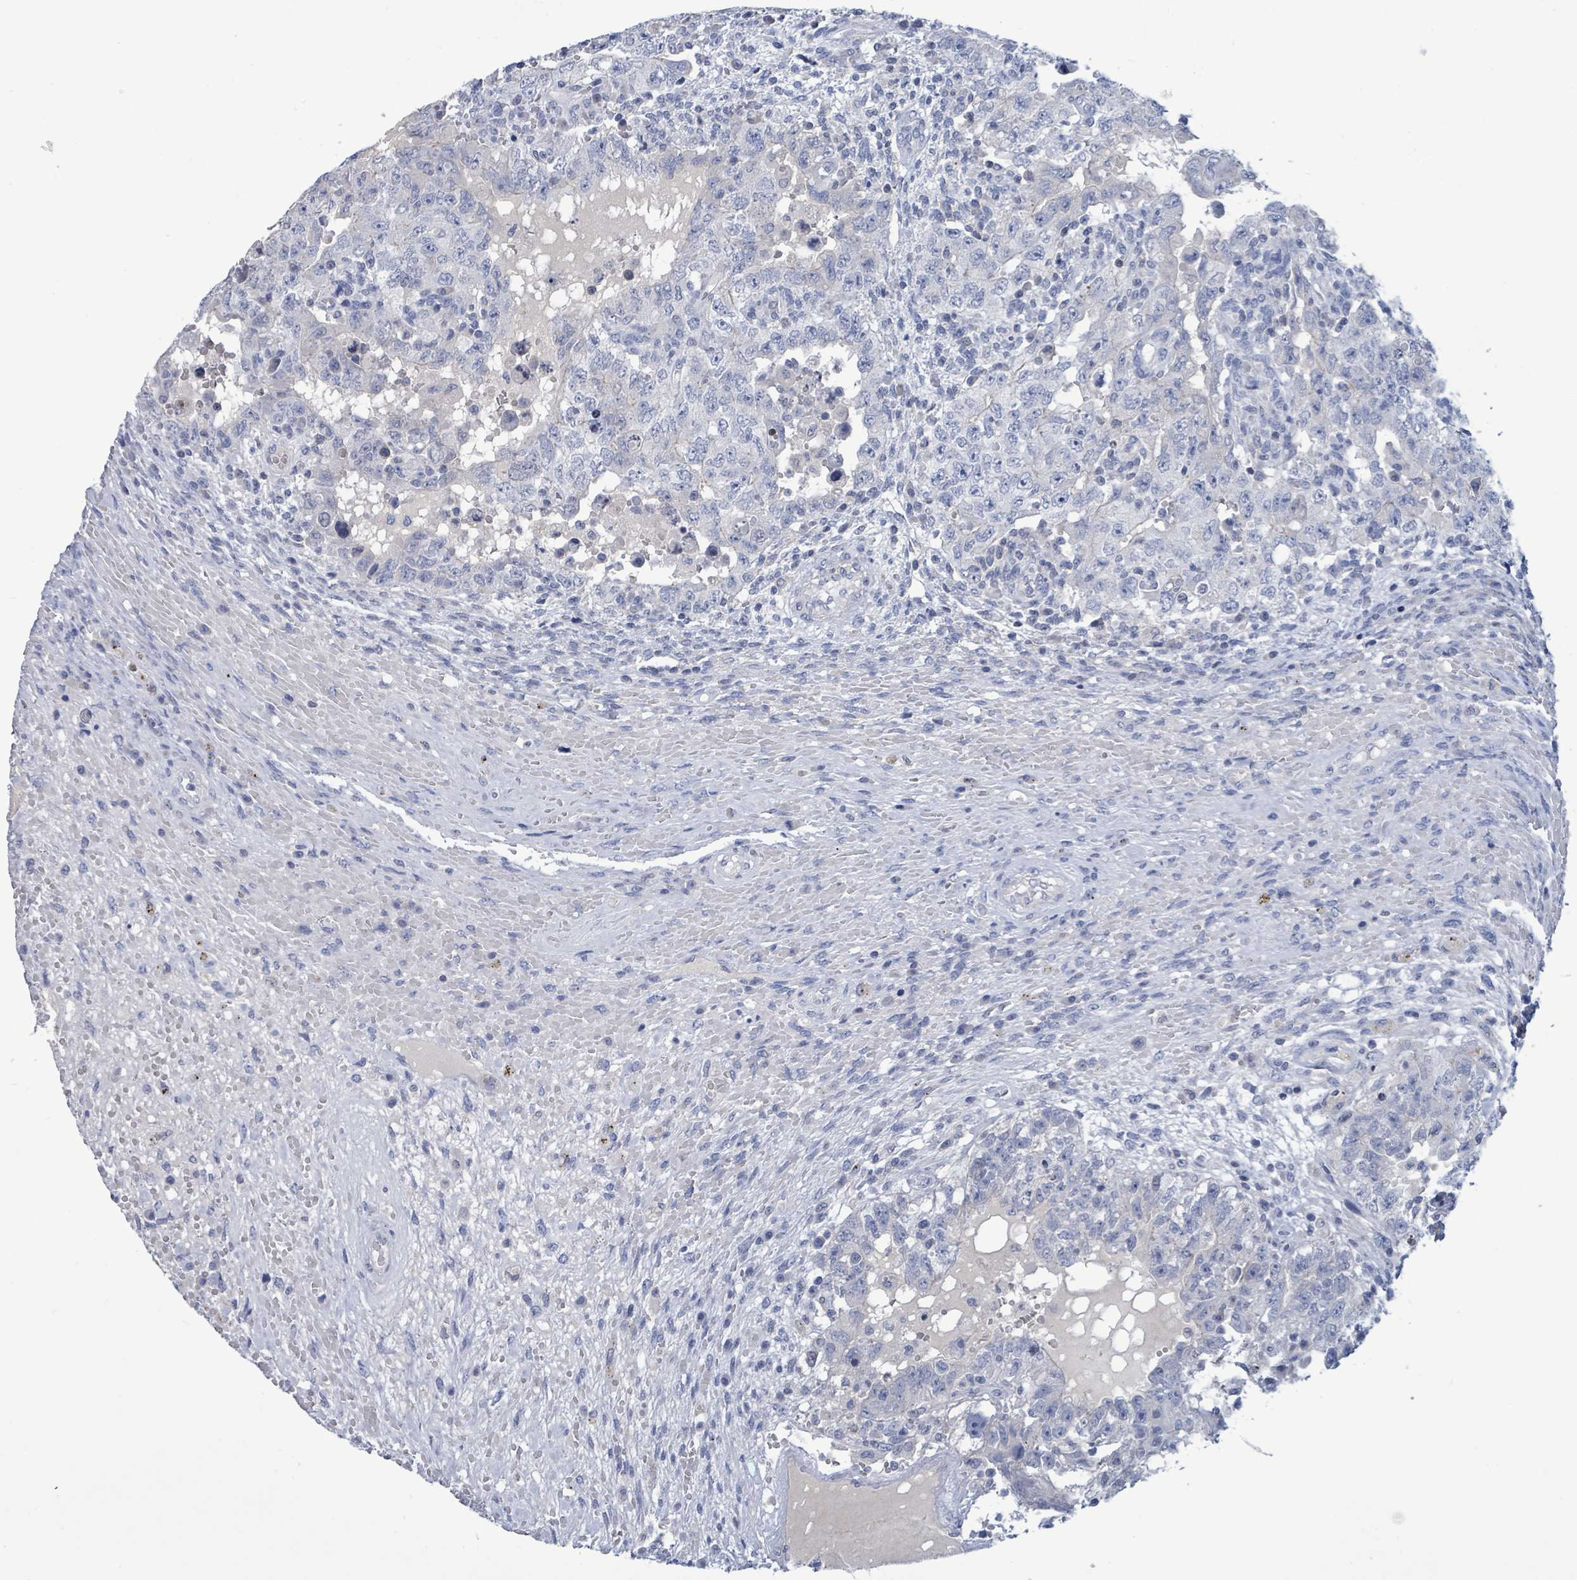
{"staining": {"intensity": "negative", "quantity": "none", "location": "none"}, "tissue": "testis cancer", "cell_type": "Tumor cells", "image_type": "cancer", "snomed": [{"axis": "morphology", "description": "Carcinoma, Embryonal, NOS"}, {"axis": "topography", "description": "Testis"}], "caption": "Protein analysis of testis cancer demonstrates no significant positivity in tumor cells. (DAB immunohistochemistry, high magnification).", "gene": "NTN3", "patient": {"sex": "male", "age": 26}}